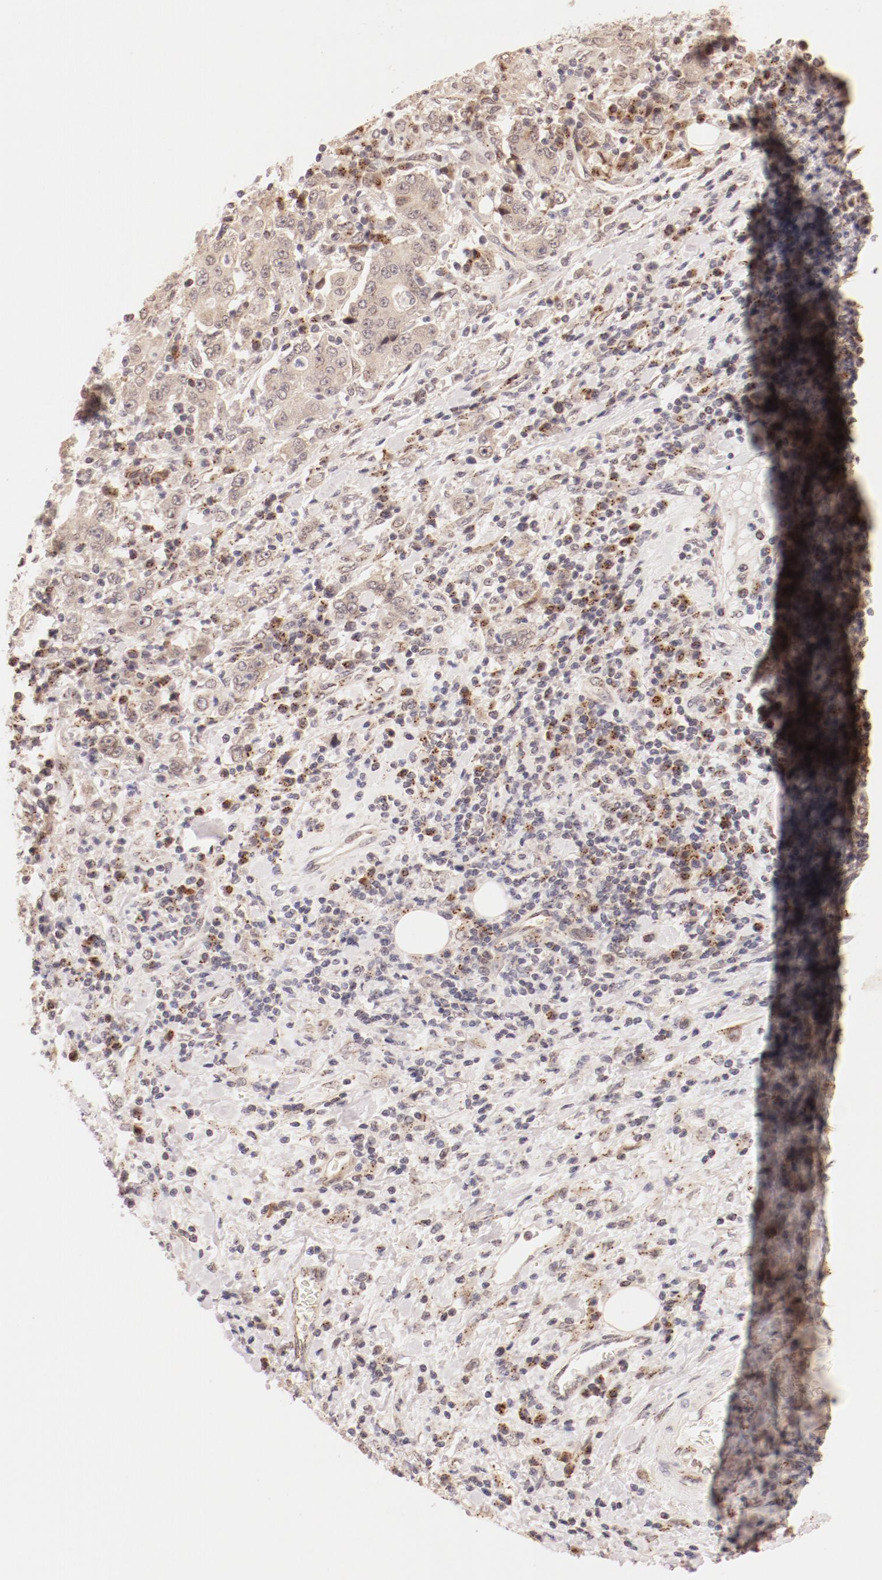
{"staining": {"intensity": "negative", "quantity": "none", "location": "none"}, "tissue": "stomach cancer", "cell_type": "Tumor cells", "image_type": "cancer", "snomed": [{"axis": "morphology", "description": "Normal tissue, NOS"}, {"axis": "morphology", "description": "Adenocarcinoma, NOS"}, {"axis": "topography", "description": "Stomach, upper"}, {"axis": "topography", "description": "Stomach"}], "caption": "This photomicrograph is of stomach cancer stained with immunohistochemistry (IHC) to label a protein in brown with the nuclei are counter-stained blue. There is no expression in tumor cells.", "gene": "RPL12", "patient": {"sex": "male", "age": 59}}